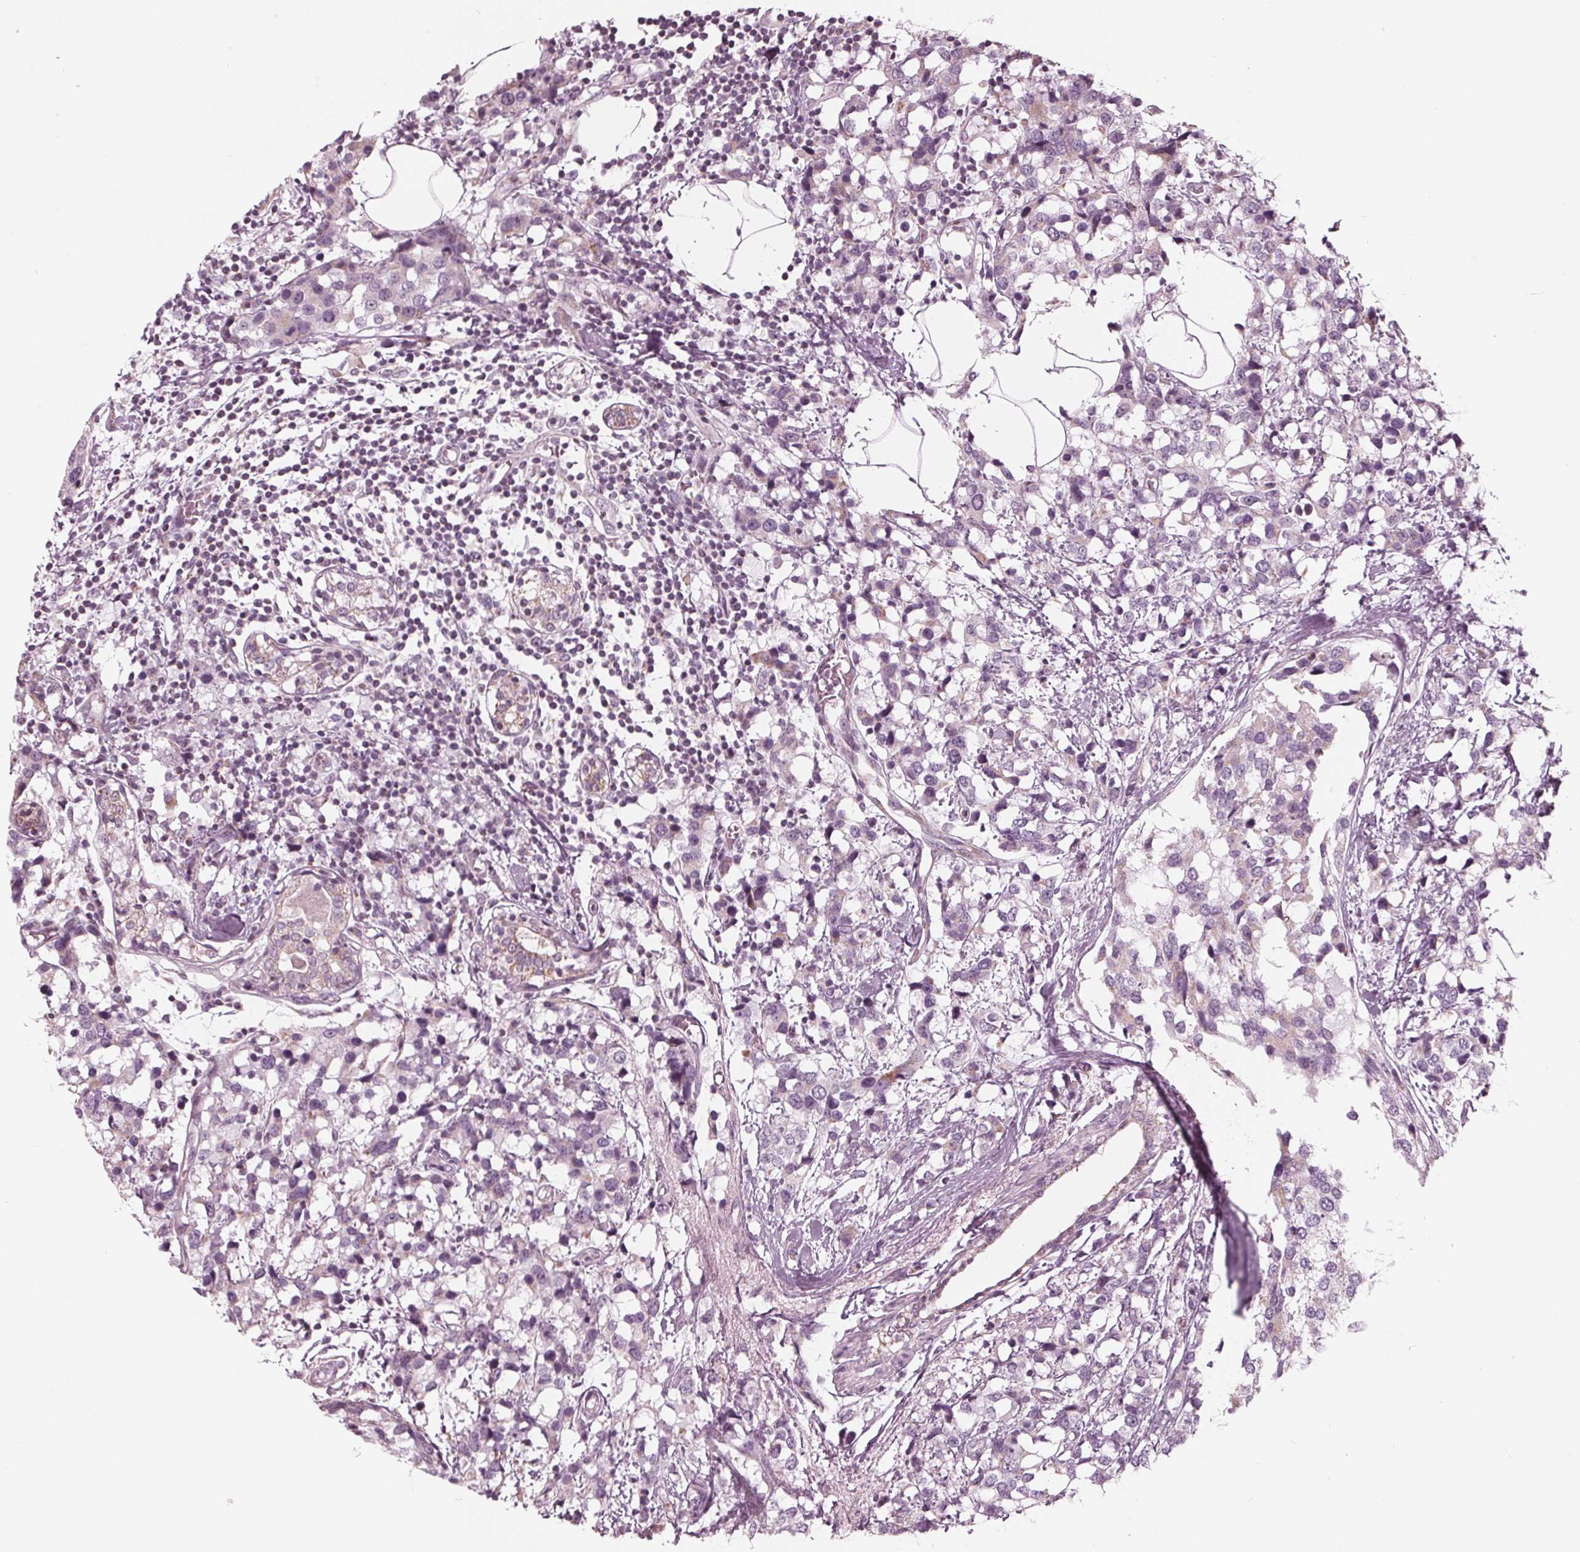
{"staining": {"intensity": "negative", "quantity": "none", "location": "none"}, "tissue": "breast cancer", "cell_type": "Tumor cells", "image_type": "cancer", "snomed": [{"axis": "morphology", "description": "Lobular carcinoma"}, {"axis": "topography", "description": "Breast"}], "caption": "Tumor cells show no significant protein positivity in breast lobular carcinoma. (Stains: DAB (3,3'-diaminobenzidine) immunohistochemistry (IHC) with hematoxylin counter stain, Microscopy: brightfield microscopy at high magnification).", "gene": "CLN6", "patient": {"sex": "female", "age": 59}}